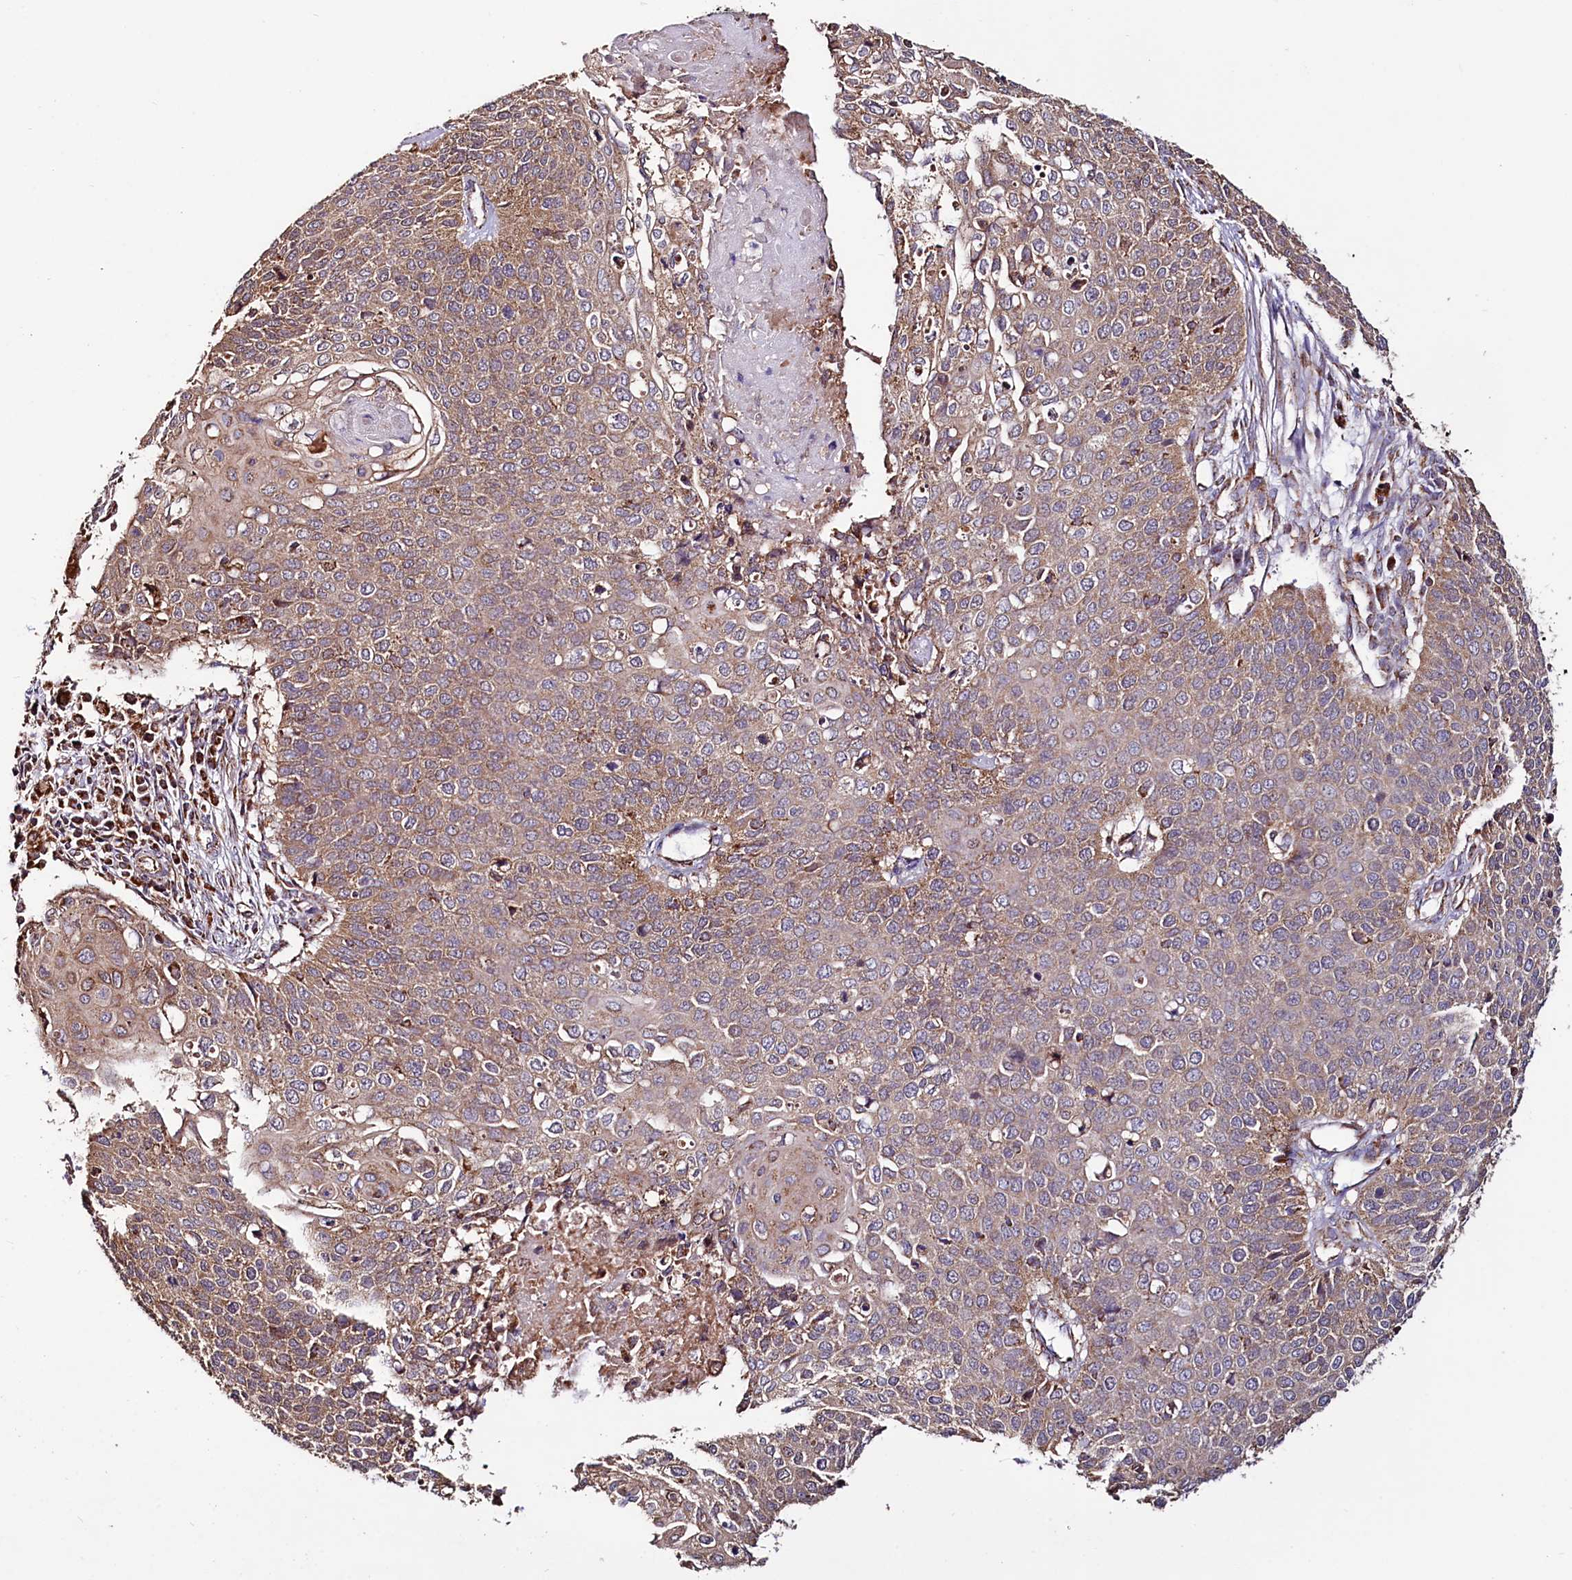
{"staining": {"intensity": "moderate", "quantity": "<25%", "location": "cytoplasmic/membranous"}, "tissue": "cervical cancer", "cell_type": "Tumor cells", "image_type": "cancer", "snomed": [{"axis": "morphology", "description": "Squamous cell carcinoma, NOS"}, {"axis": "topography", "description": "Cervix"}], "caption": "An immunohistochemistry (IHC) image of neoplastic tissue is shown. Protein staining in brown labels moderate cytoplasmic/membranous positivity in squamous cell carcinoma (cervical) within tumor cells.", "gene": "NUDT15", "patient": {"sex": "female", "age": 39}}